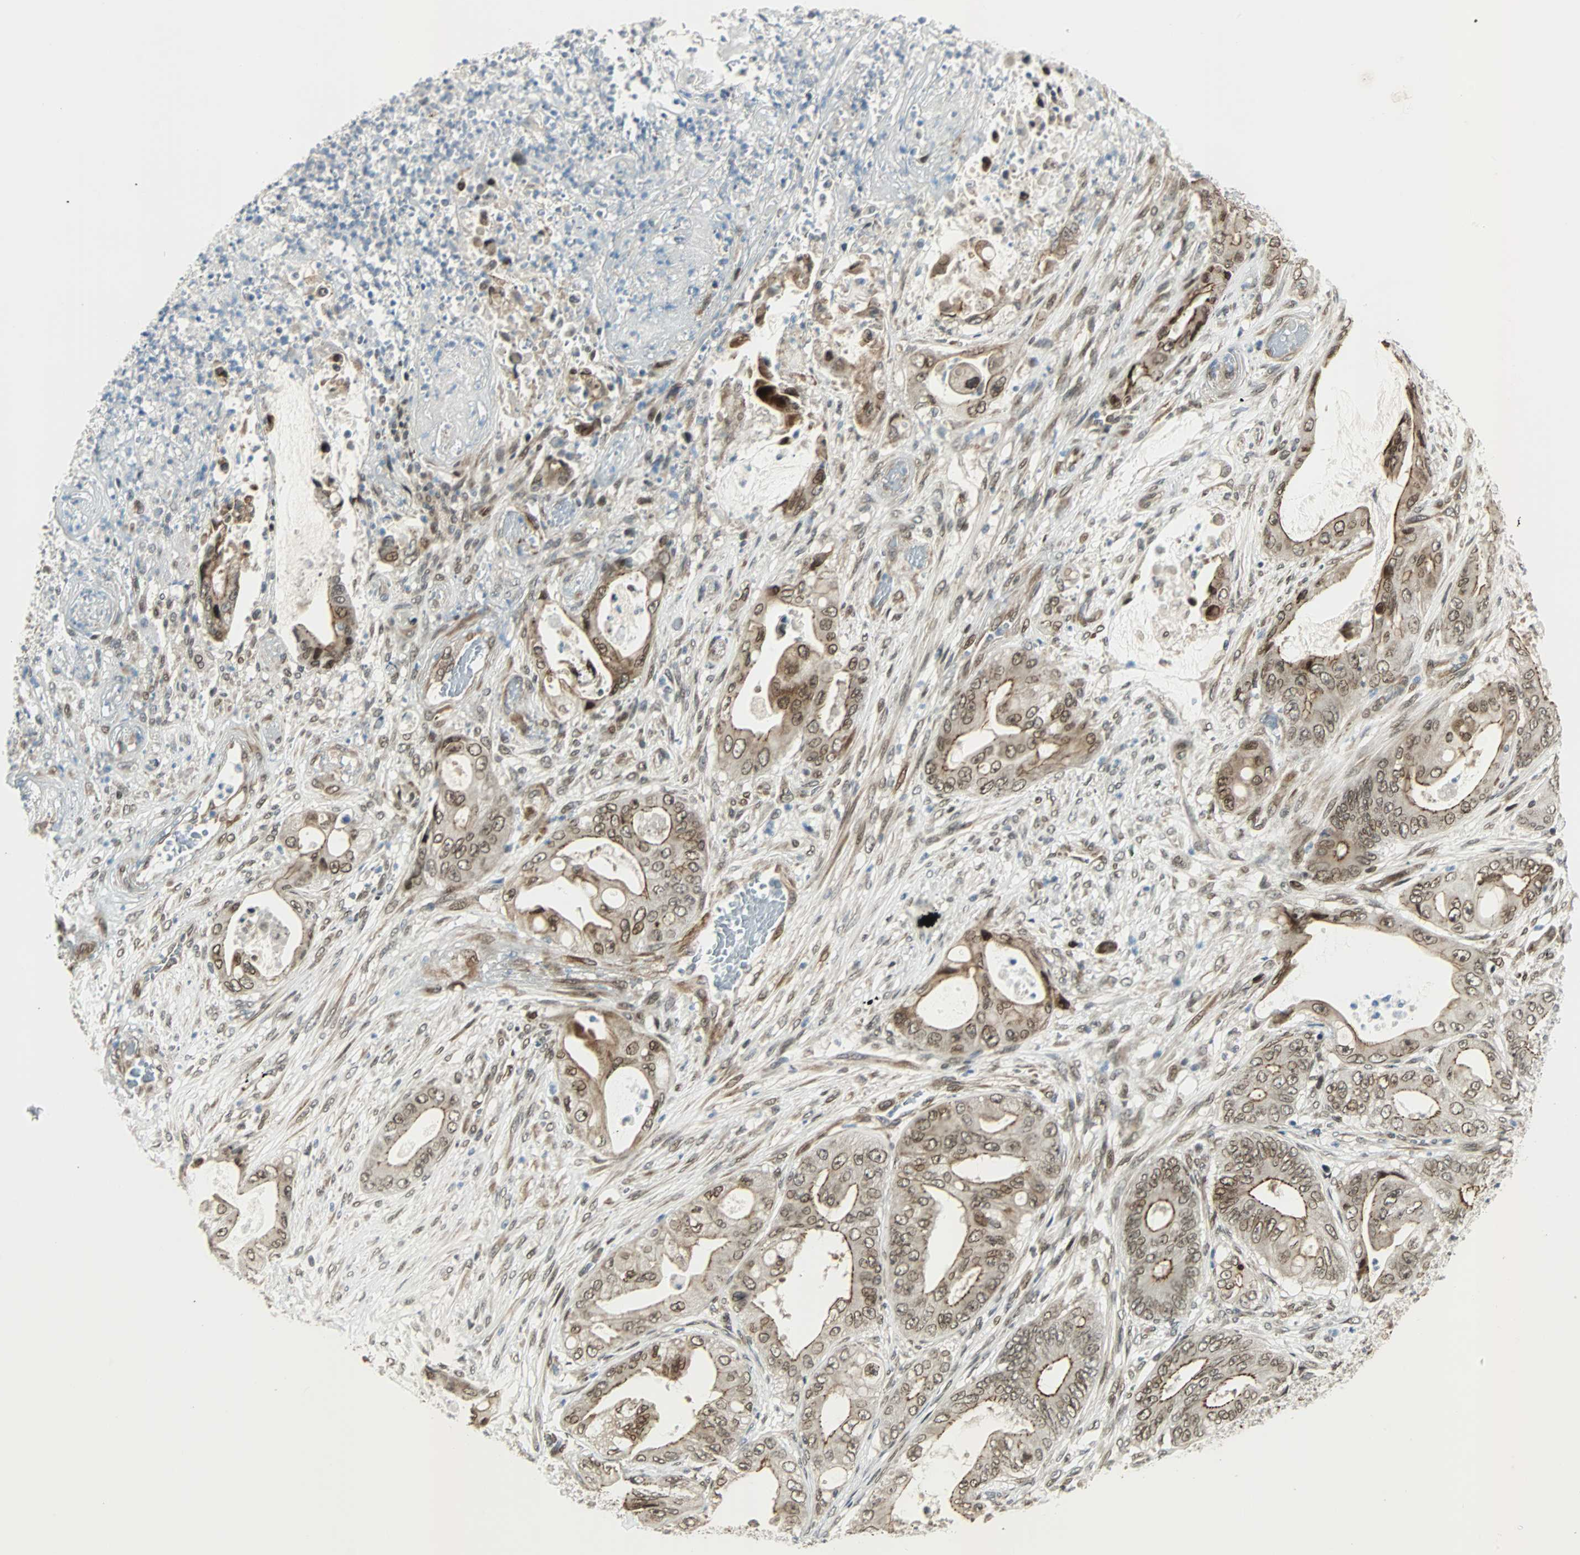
{"staining": {"intensity": "weak", "quantity": ">75%", "location": "cytoplasmic/membranous,nuclear"}, "tissue": "stomach cancer", "cell_type": "Tumor cells", "image_type": "cancer", "snomed": [{"axis": "morphology", "description": "Adenocarcinoma, NOS"}, {"axis": "topography", "description": "Stomach"}], "caption": "Approximately >75% of tumor cells in human stomach cancer display weak cytoplasmic/membranous and nuclear protein expression as visualized by brown immunohistochemical staining.", "gene": "CBX4", "patient": {"sex": "female", "age": 73}}